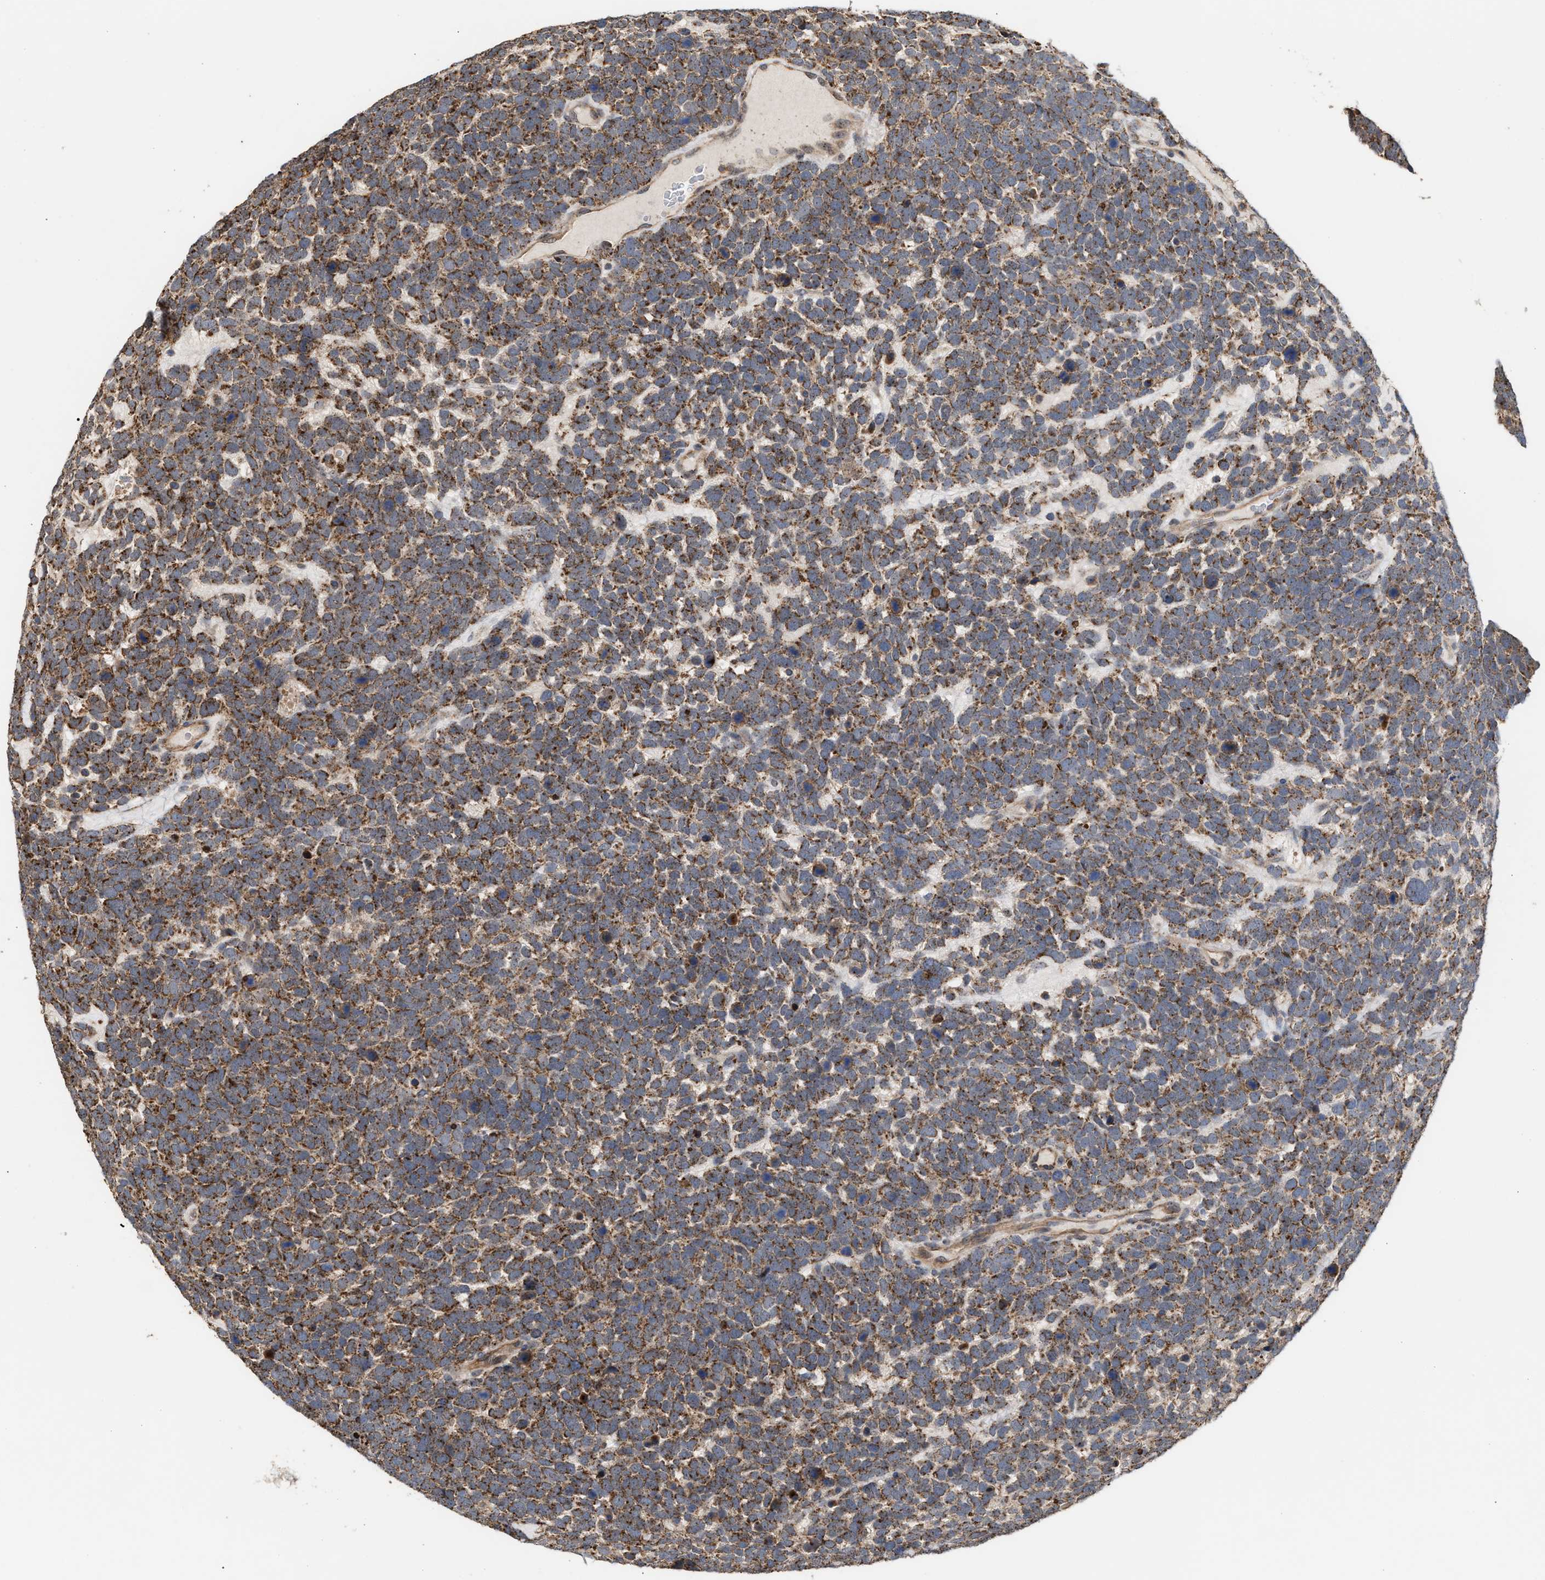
{"staining": {"intensity": "moderate", "quantity": ">75%", "location": "cytoplasmic/membranous"}, "tissue": "urothelial cancer", "cell_type": "Tumor cells", "image_type": "cancer", "snomed": [{"axis": "morphology", "description": "Urothelial carcinoma, High grade"}, {"axis": "topography", "description": "Urinary bladder"}], "caption": "Tumor cells demonstrate medium levels of moderate cytoplasmic/membranous expression in approximately >75% of cells in human high-grade urothelial carcinoma.", "gene": "EXOSC2", "patient": {"sex": "female", "age": 82}}